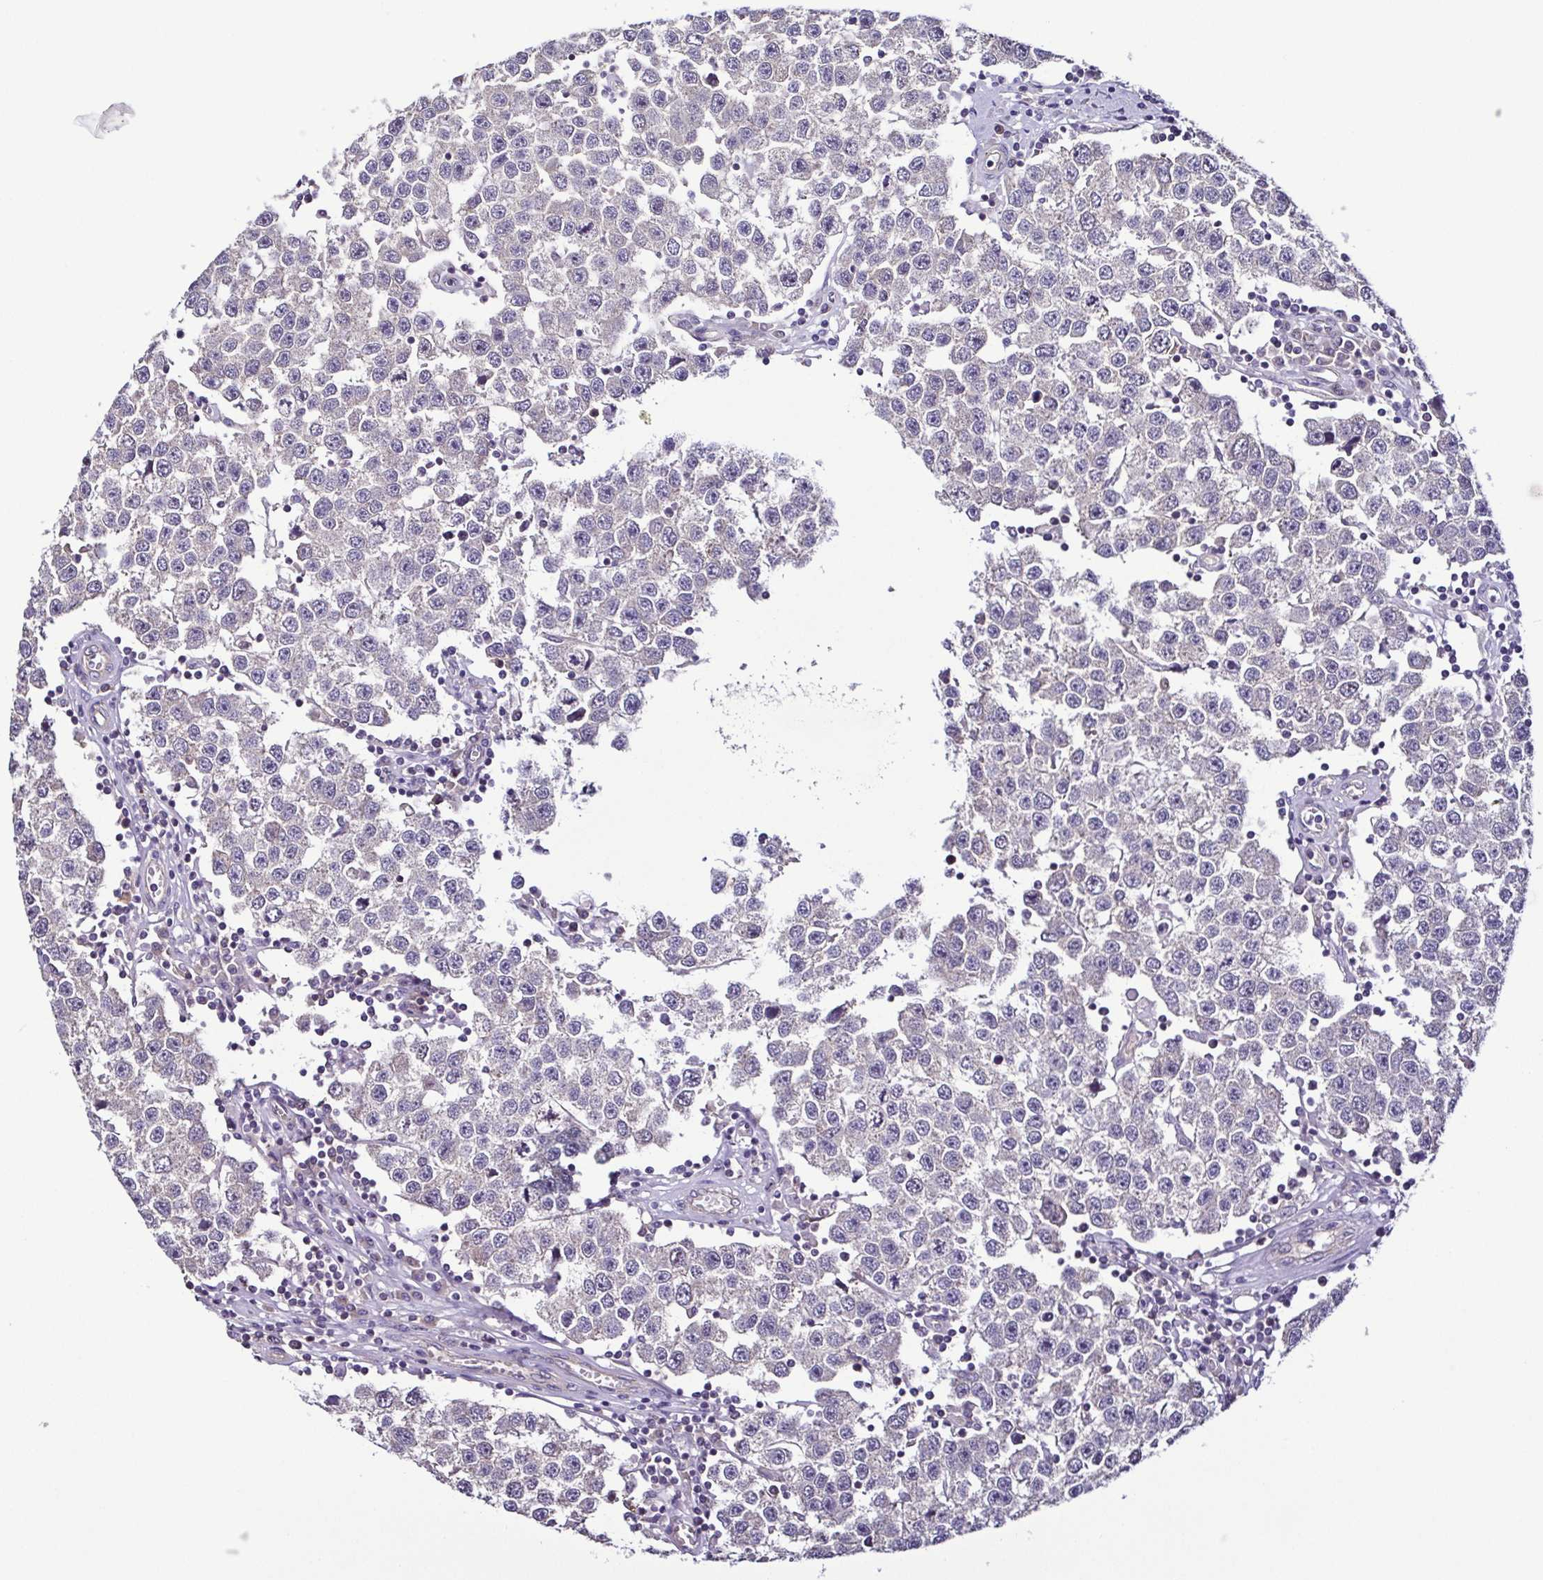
{"staining": {"intensity": "negative", "quantity": "none", "location": "none"}, "tissue": "testis cancer", "cell_type": "Tumor cells", "image_type": "cancer", "snomed": [{"axis": "morphology", "description": "Seminoma, NOS"}, {"axis": "topography", "description": "Testis"}], "caption": "IHC photomicrograph of human testis cancer stained for a protein (brown), which exhibits no staining in tumor cells.", "gene": "LMOD2", "patient": {"sex": "male", "age": 34}}